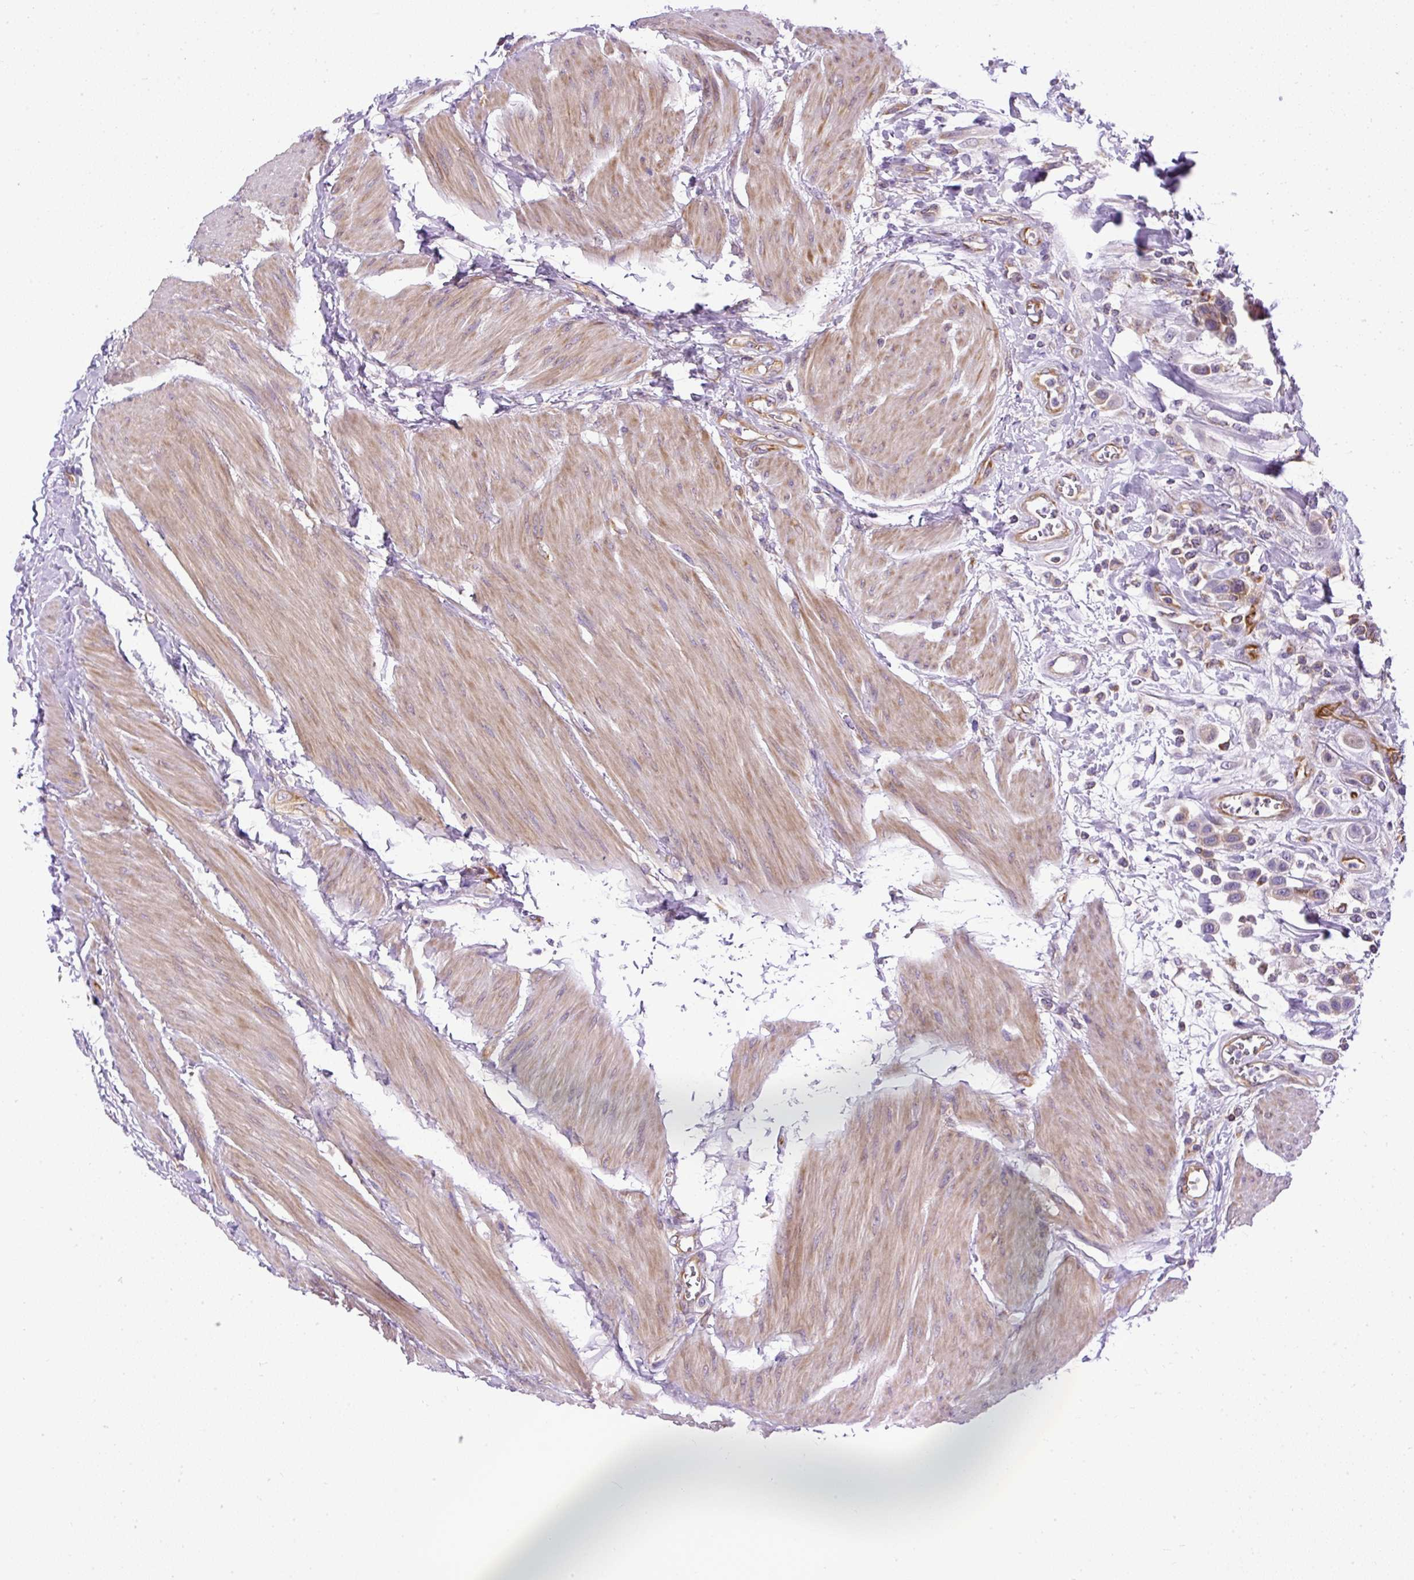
{"staining": {"intensity": "negative", "quantity": "none", "location": "none"}, "tissue": "urothelial cancer", "cell_type": "Tumor cells", "image_type": "cancer", "snomed": [{"axis": "morphology", "description": "Urothelial carcinoma, High grade"}, {"axis": "topography", "description": "Urinary bladder"}], "caption": "This is an immunohistochemistry (IHC) image of urothelial cancer. There is no staining in tumor cells.", "gene": "MAP1S", "patient": {"sex": "male", "age": 50}}